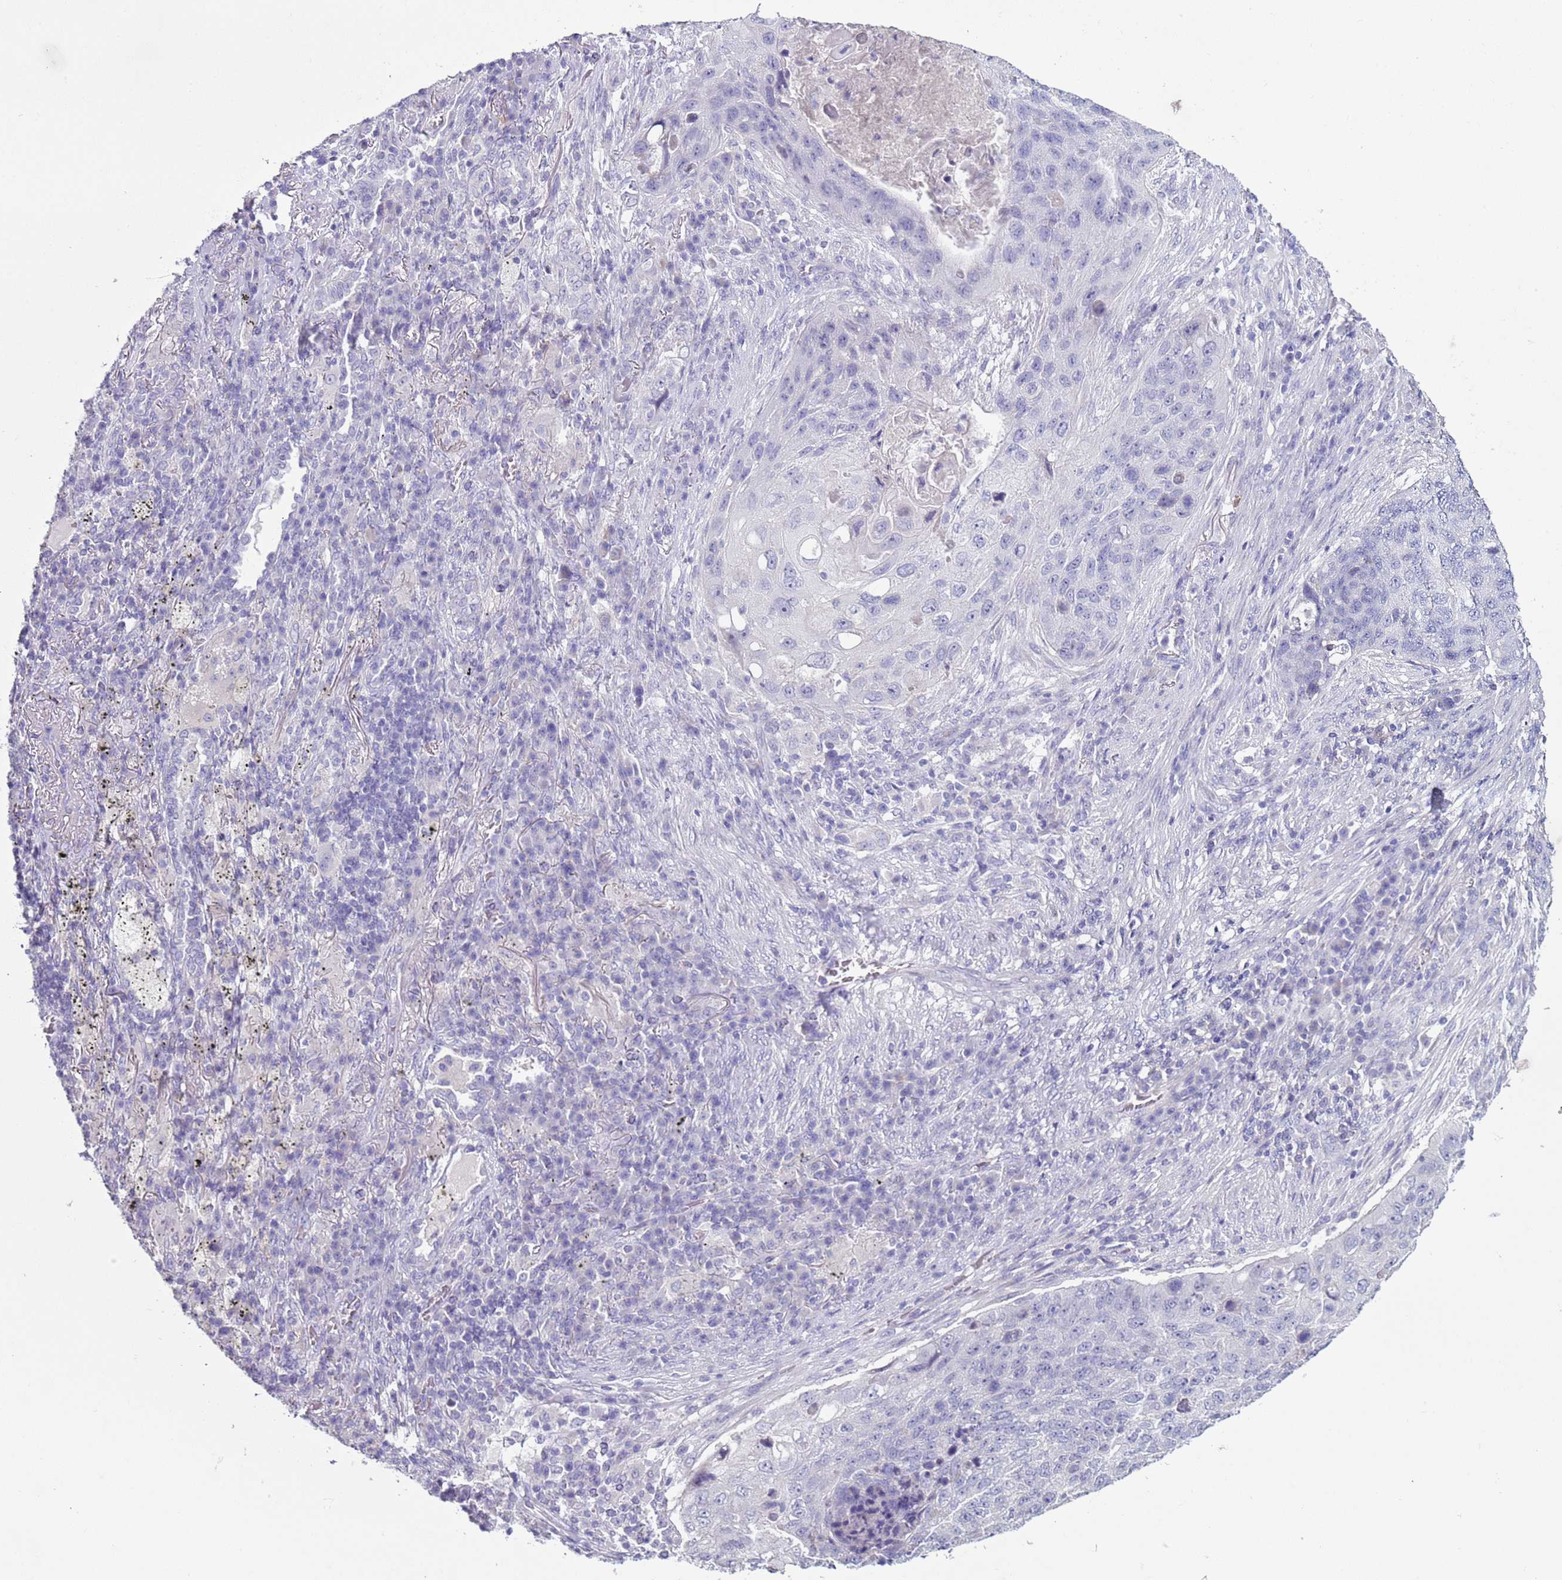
{"staining": {"intensity": "negative", "quantity": "none", "location": "none"}, "tissue": "lung cancer", "cell_type": "Tumor cells", "image_type": "cancer", "snomed": [{"axis": "morphology", "description": "Squamous cell carcinoma, NOS"}, {"axis": "topography", "description": "Lung"}], "caption": "Tumor cells are negative for protein expression in human lung squamous cell carcinoma. (DAB (3,3'-diaminobenzidine) immunohistochemistry with hematoxylin counter stain).", "gene": "NPAP1", "patient": {"sex": "female", "age": 63}}